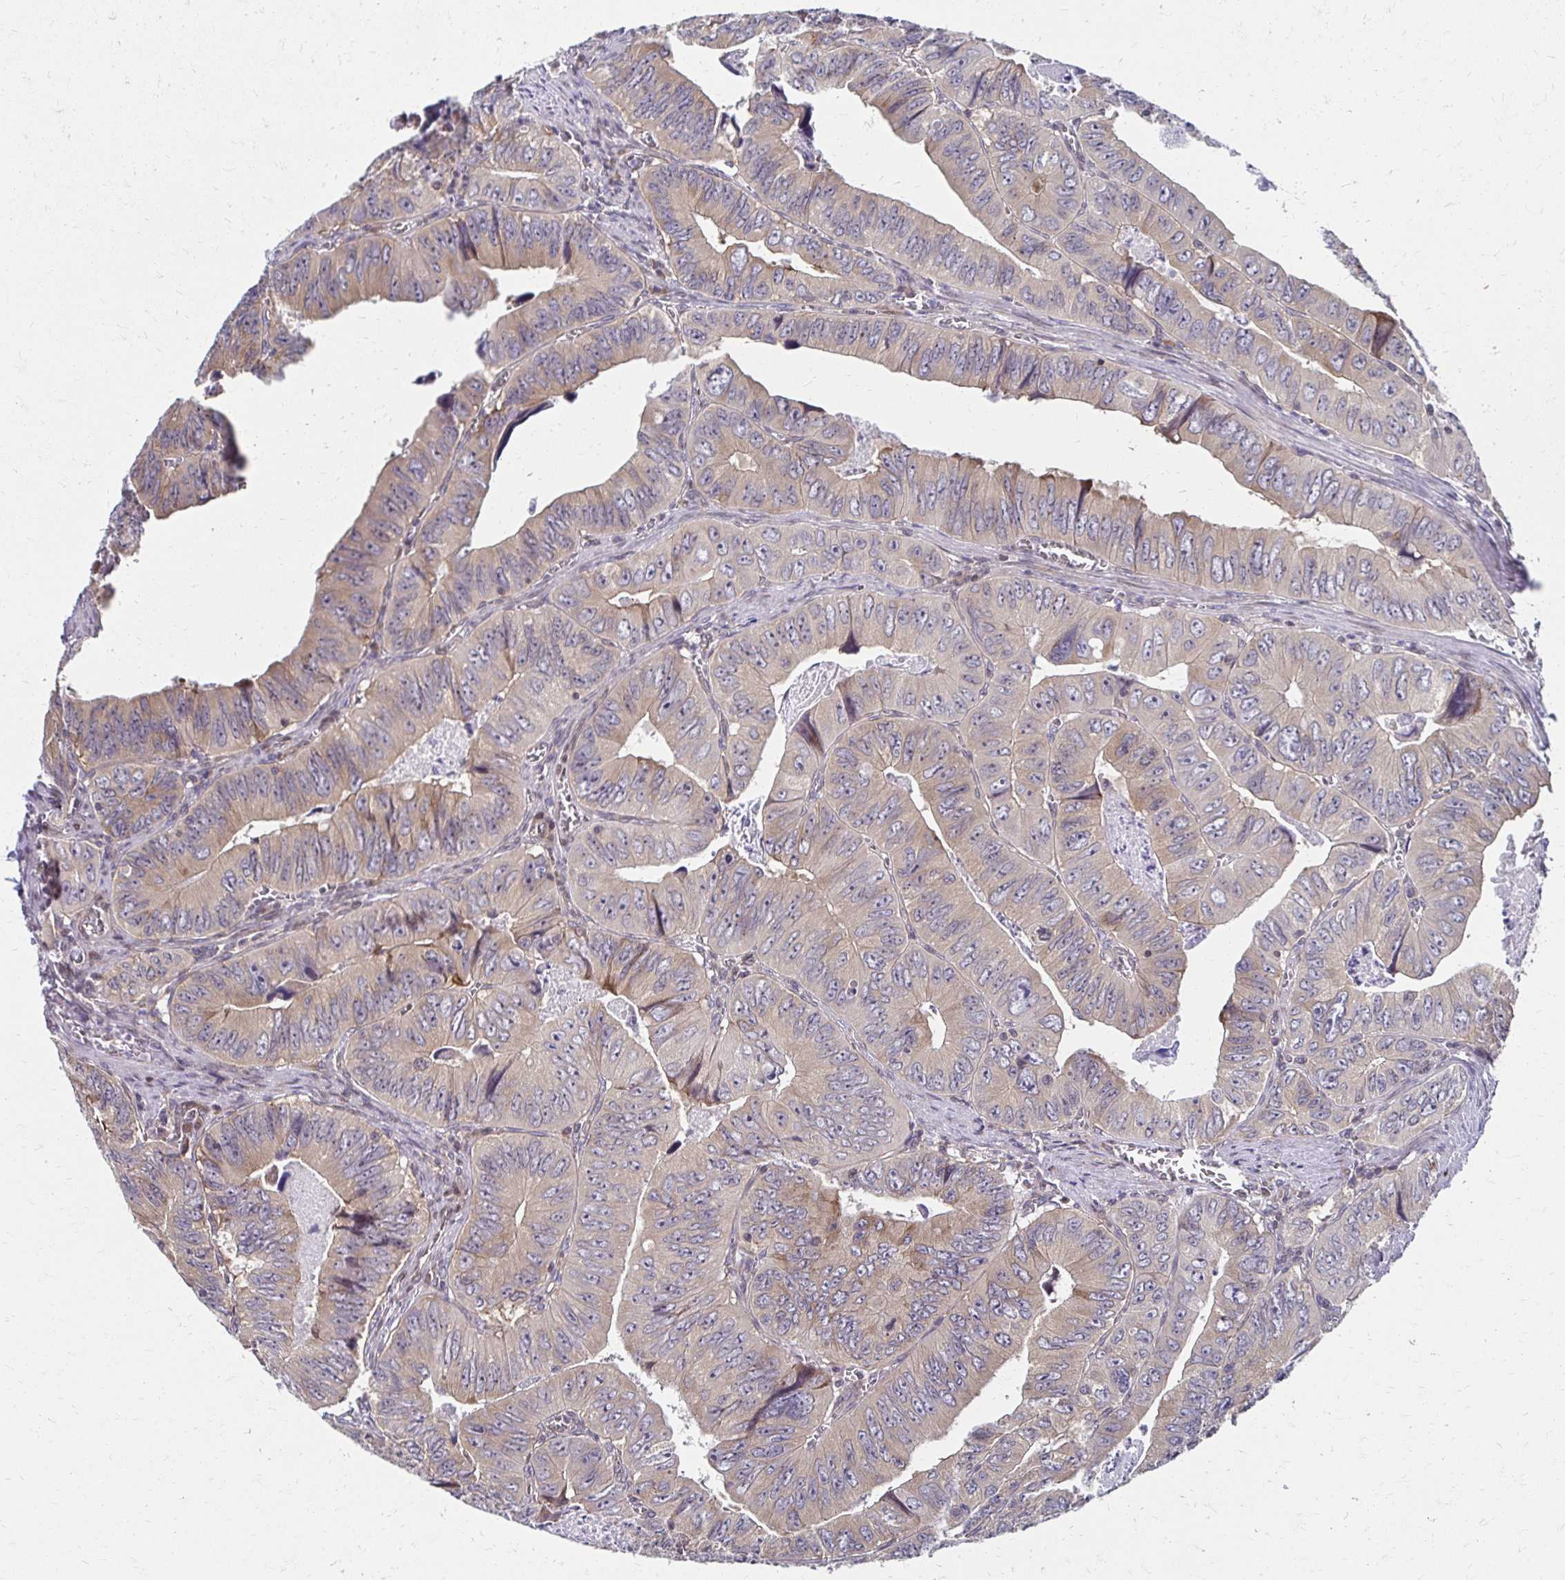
{"staining": {"intensity": "weak", "quantity": "25%-75%", "location": "cytoplasmic/membranous"}, "tissue": "colorectal cancer", "cell_type": "Tumor cells", "image_type": "cancer", "snomed": [{"axis": "morphology", "description": "Adenocarcinoma, NOS"}, {"axis": "topography", "description": "Colon"}], "caption": "A low amount of weak cytoplasmic/membranous positivity is present in about 25%-75% of tumor cells in colorectal adenocarcinoma tissue.", "gene": "CBX7", "patient": {"sex": "female", "age": 84}}